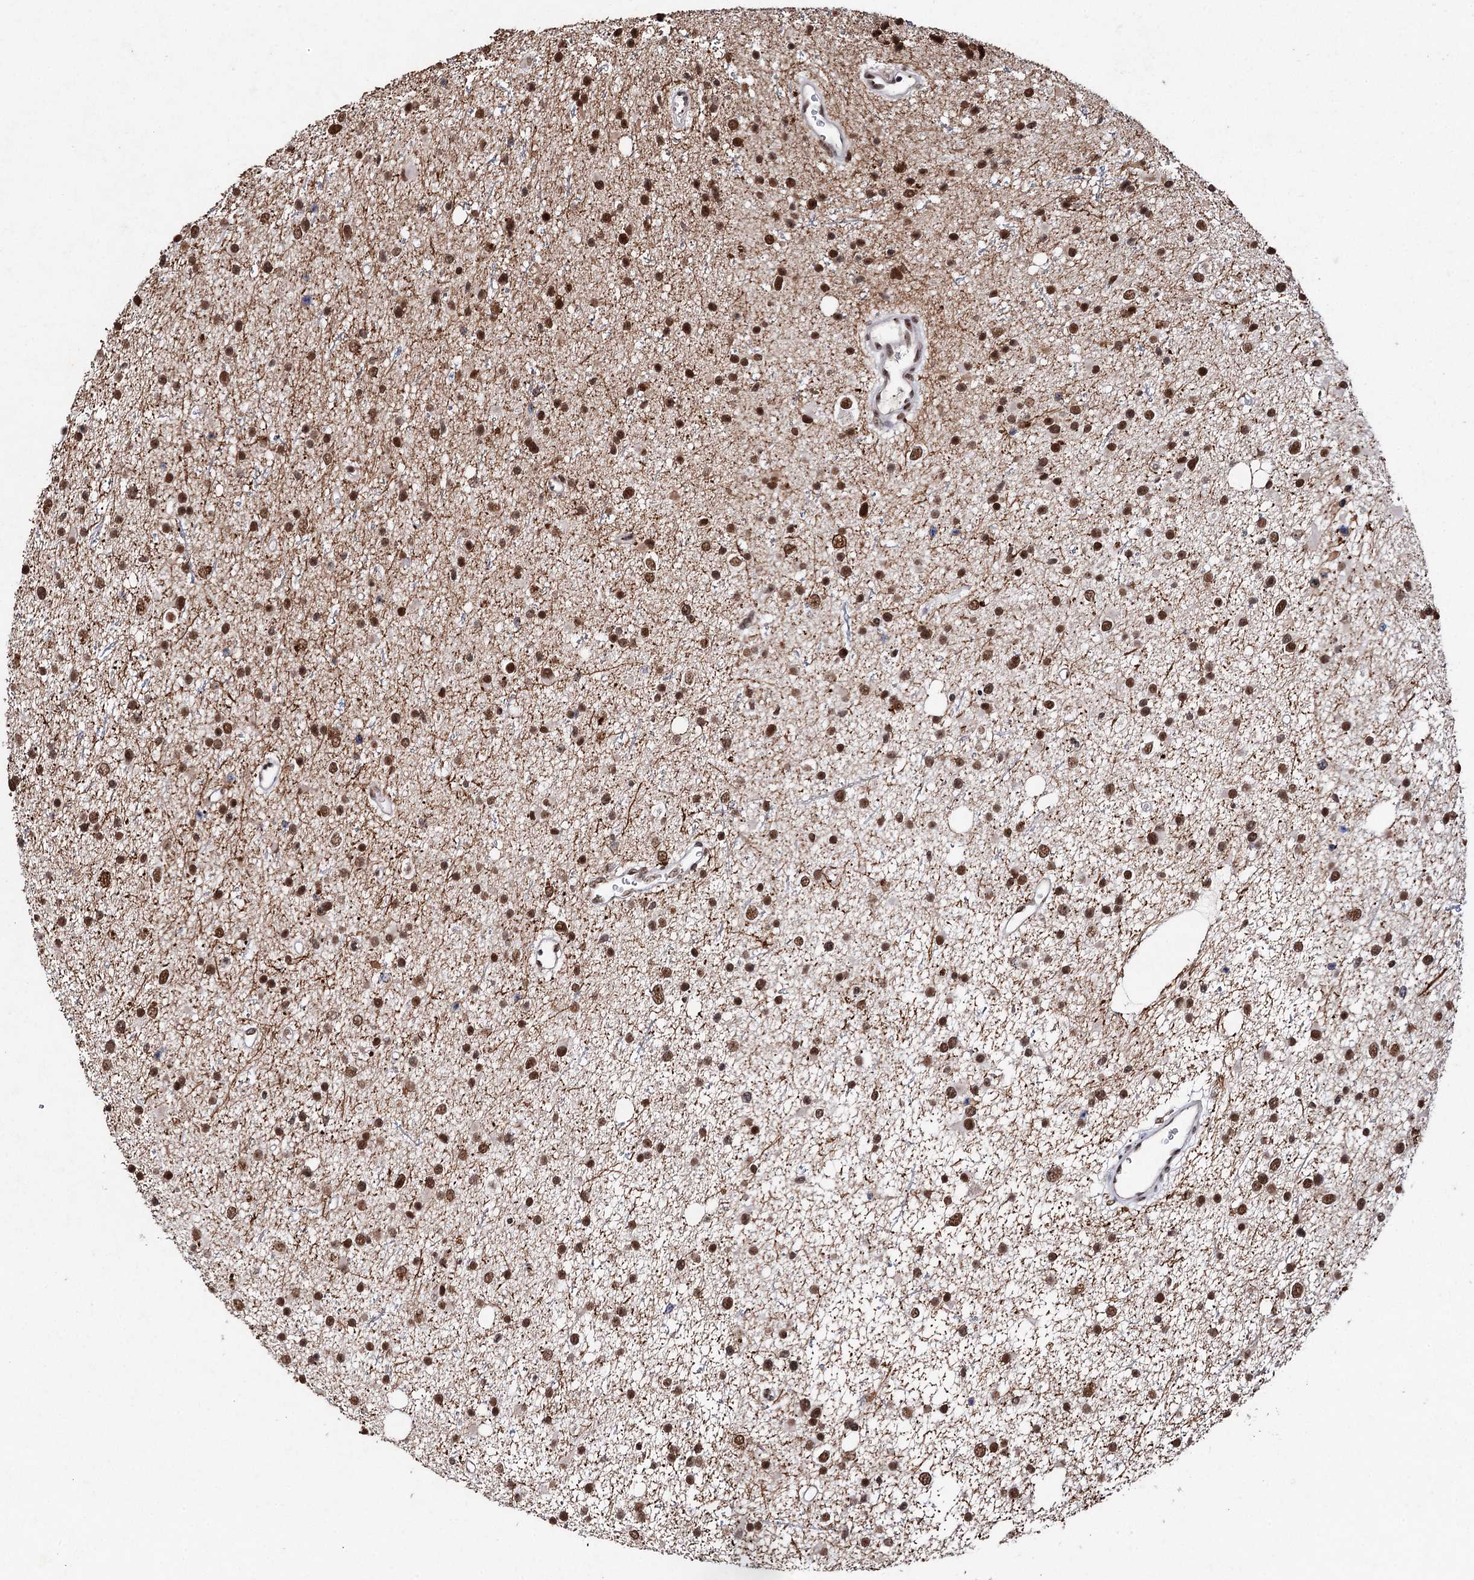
{"staining": {"intensity": "strong", "quantity": ">75%", "location": "nuclear"}, "tissue": "glioma", "cell_type": "Tumor cells", "image_type": "cancer", "snomed": [{"axis": "morphology", "description": "Glioma, malignant, Low grade"}, {"axis": "topography", "description": "Cerebral cortex"}], "caption": "Tumor cells reveal strong nuclear staining in approximately >75% of cells in glioma.", "gene": "MATR3", "patient": {"sex": "female", "age": 39}}